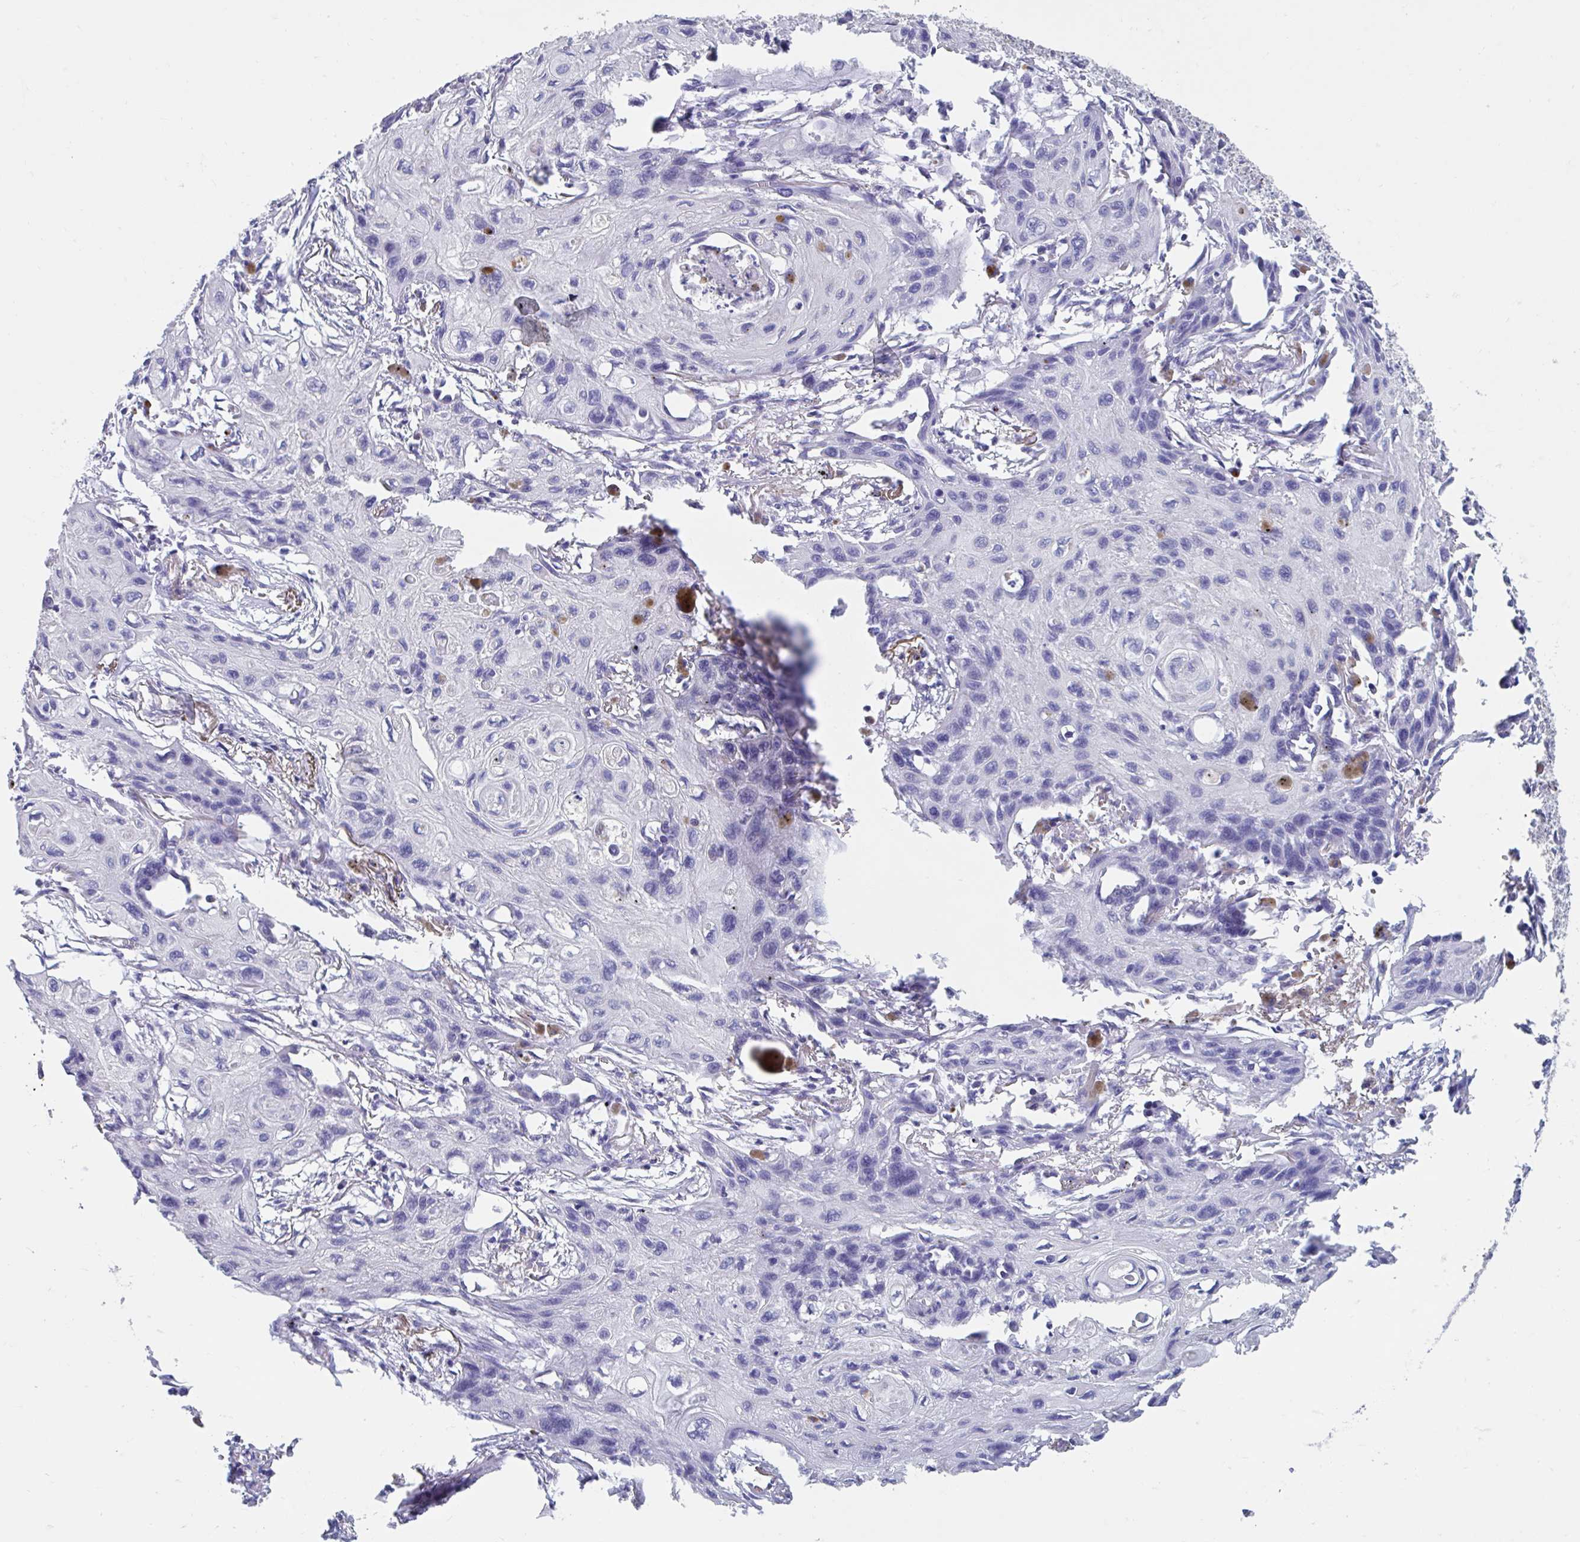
{"staining": {"intensity": "negative", "quantity": "none", "location": "none"}, "tissue": "lung cancer", "cell_type": "Tumor cells", "image_type": "cancer", "snomed": [{"axis": "morphology", "description": "Squamous cell carcinoma, NOS"}, {"axis": "topography", "description": "Lung"}], "caption": "Lung cancer (squamous cell carcinoma) was stained to show a protein in brown. There is no significant positivity in tumor cells. (DAB immunohistochemistry (IHC) with hematoxylin counter stain).", "gene": "GPR162", "patient": {"sex": "male", "age": 71}}